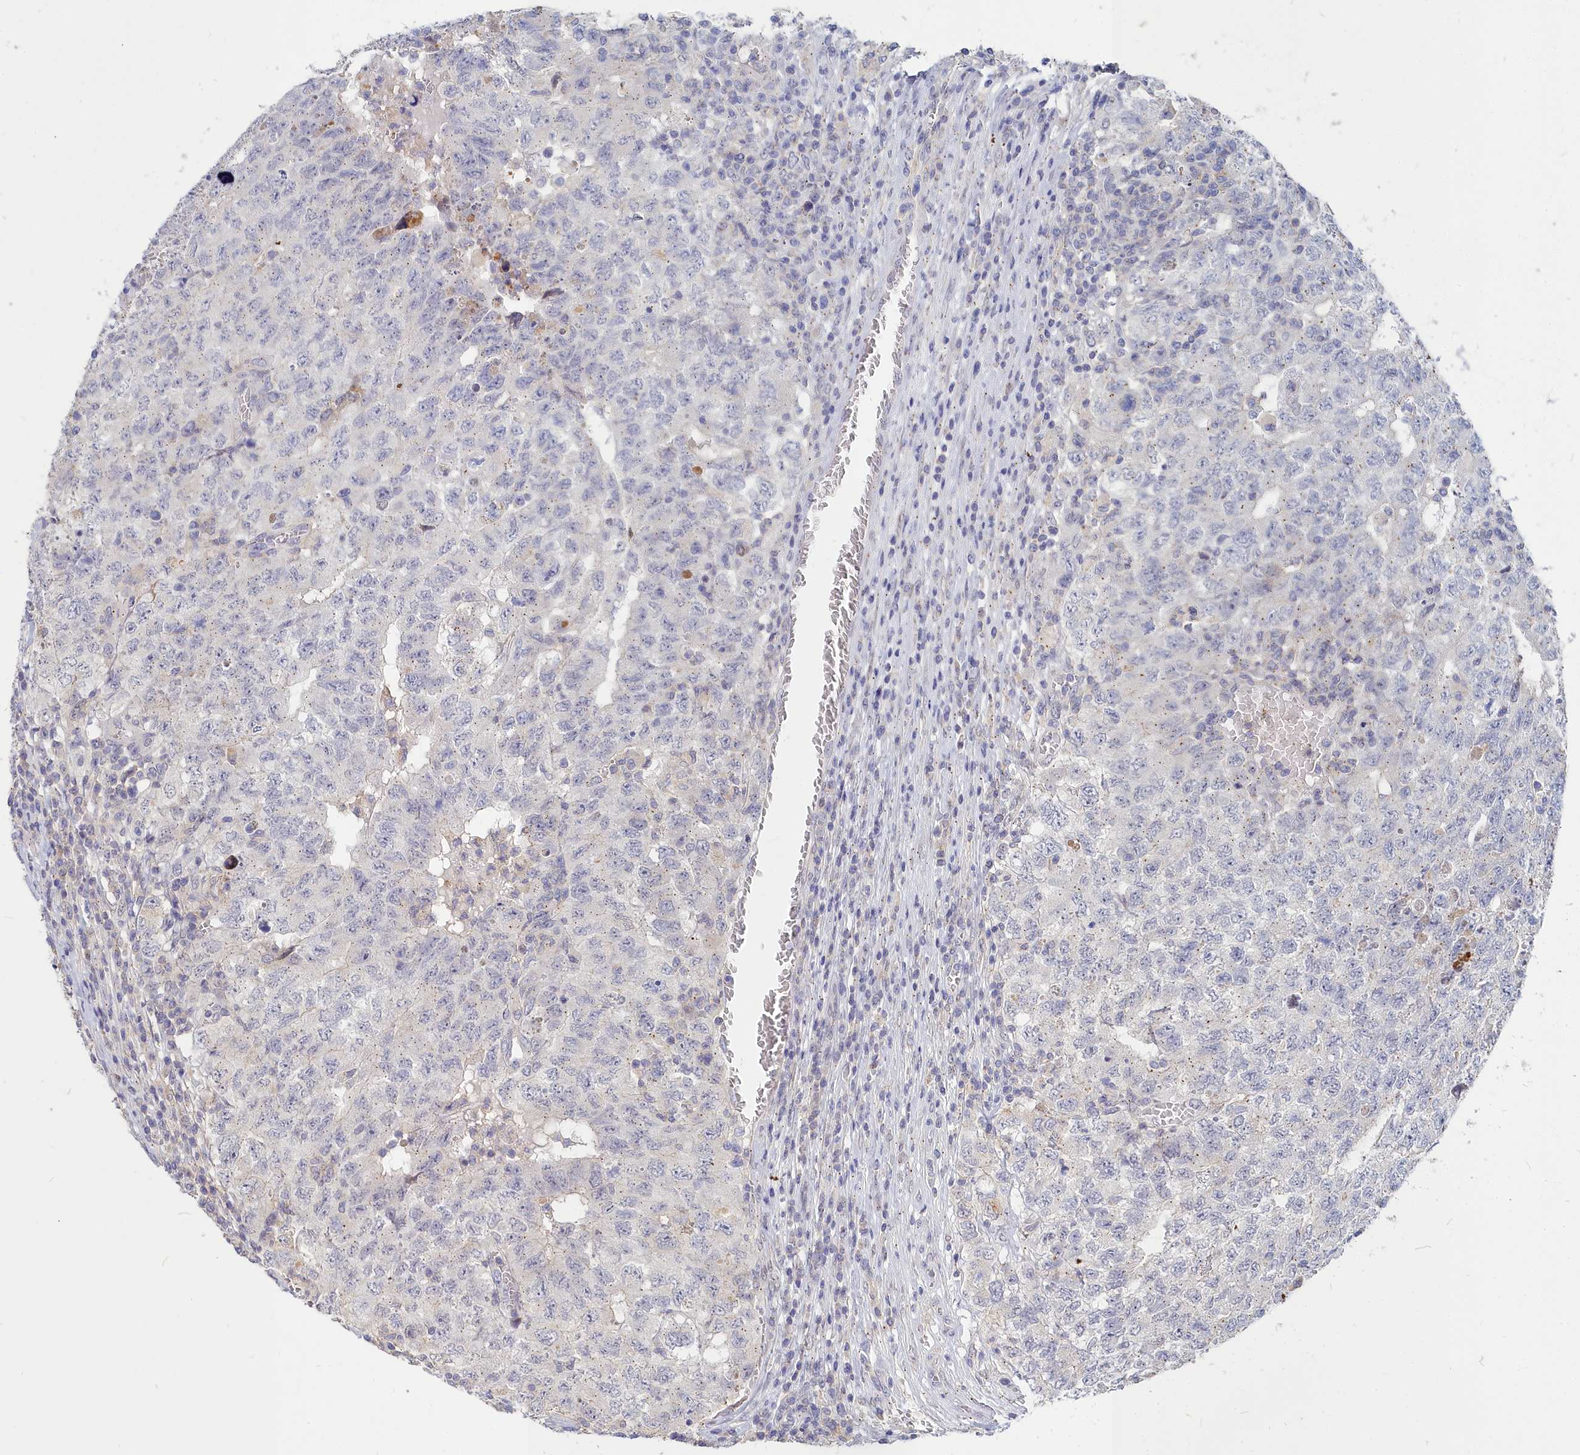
{"staining": {"intensity": "negative", "quantity": "none", "location": "none"}, "tissue": "testis cancer", "cell_type": "Tumor cells", "image_type": "cancer", "snomed": [{"axis": "morphology", "description": "Carcinoma, Embryonal, NOS"}, {"axis": "topography", "description": "Testis"}], "caption": "High magnification brightfield microscopy of testis cancer (embryonal carcinoma) stained with DAB (brown) and counterstained with hematoxylin (blue): tumor cells show no significant positivity.", "gene": "NOXA1", "patient": {"sex": "male", "age": 34}}